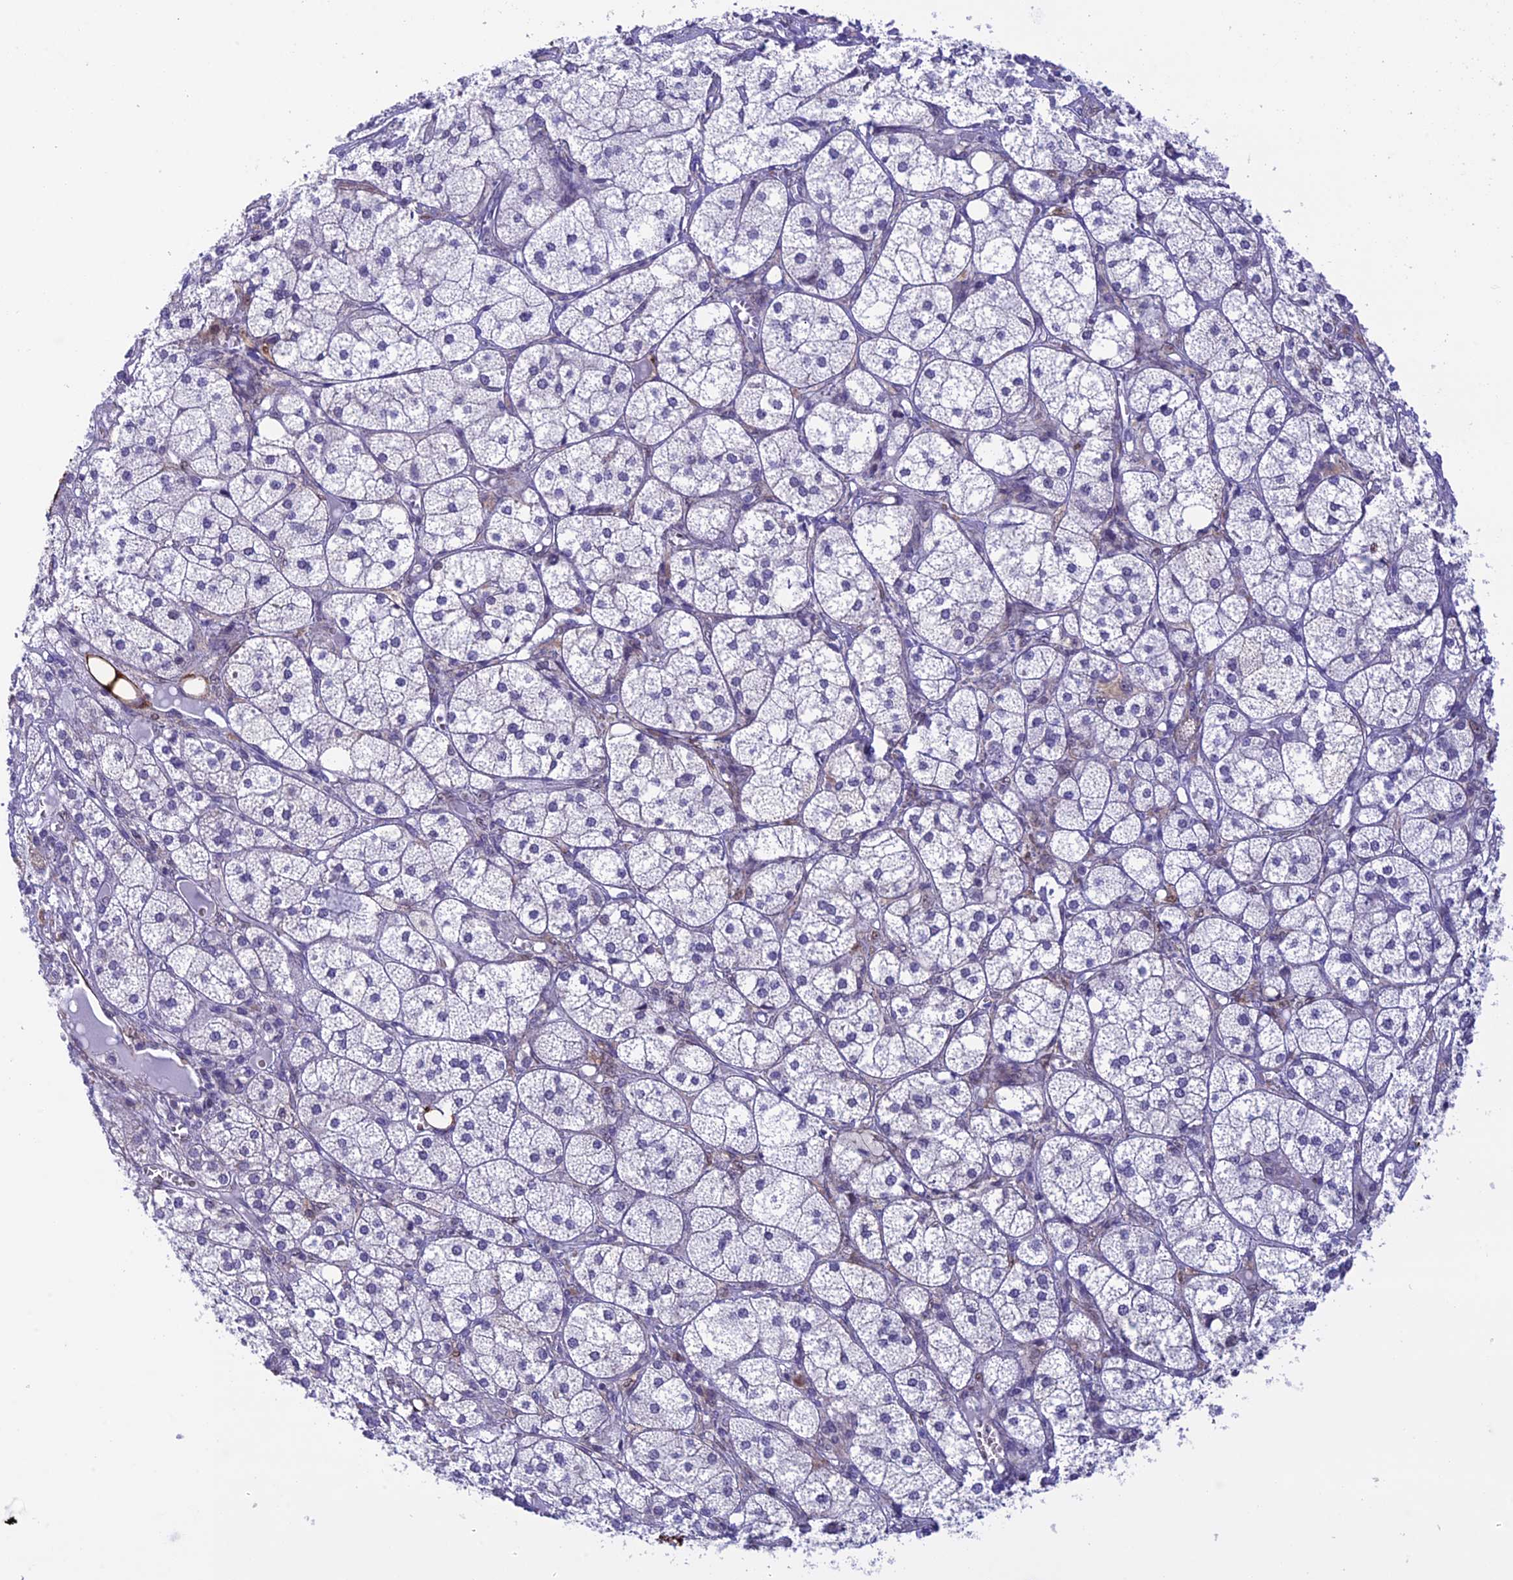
{"staining": {"intensity": "weak", "quantity": "<25%", "location": "cytoplasmic/membranous"}, "tissue": "adrenal gland", "cell_type": "Glandular cells", "image_type": "normal", "snomed": [{"axis": "morphology", "description": "Normal tissue, NOS"}, {"axis": "topography", "description": "Adrenal gland"}], "caption": "An IHC photomicrograph of unremarkable adrenal gland is shown. There is no staining in glandular cells of adrenal gland. (DAB (3,3'-diaminobenzidine) IHC visualized using brightfield microscopy, high magnification).", "gene": "IGSF6", "patient": {"sex": "female", "age": 61}}